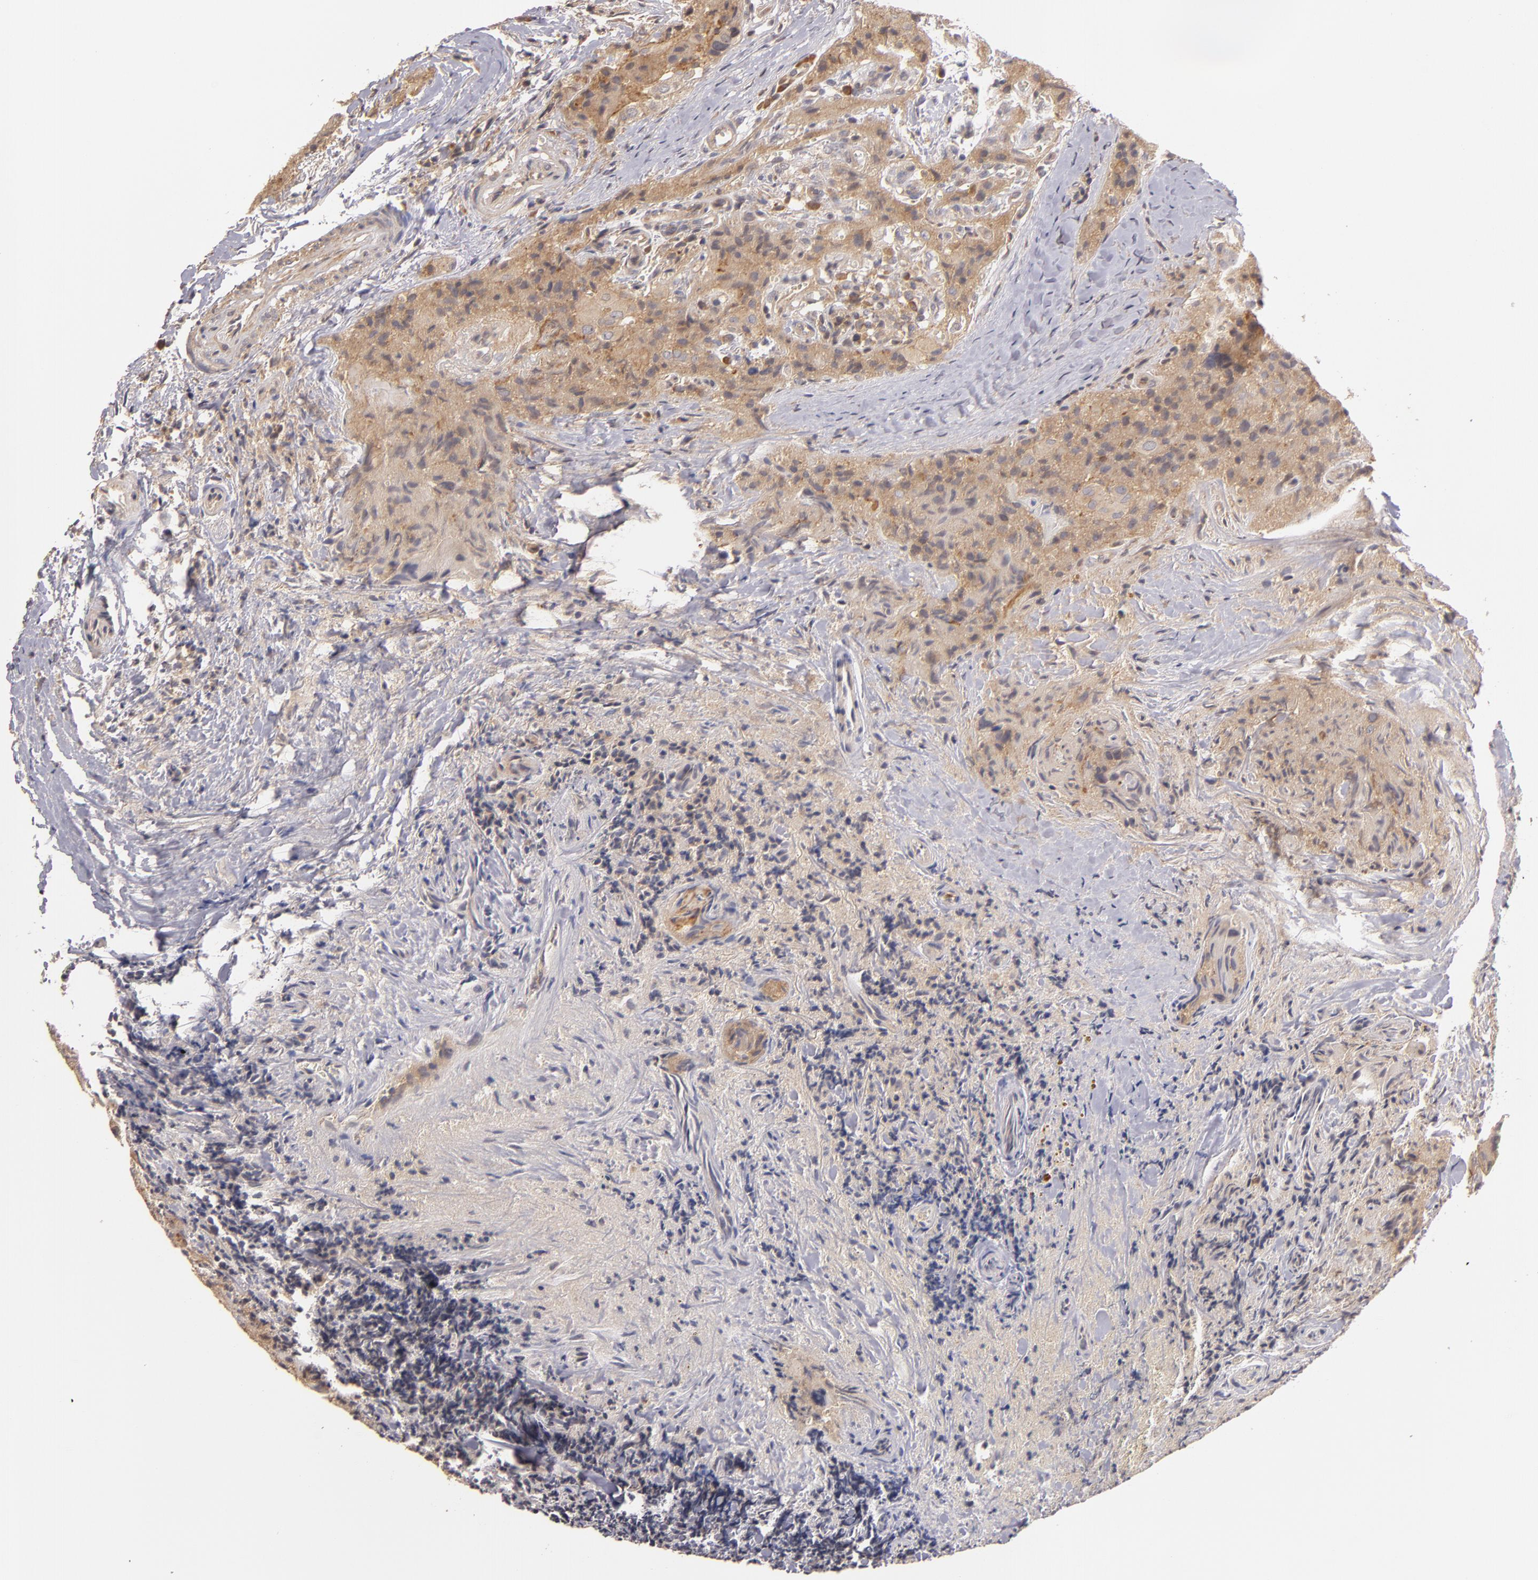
{"staining": {"intensity": "moderate", "quantity": ">75%", "location": "cytoplasmic/membranous"}, "tissue": "thyroid cancer", "cell_type": "Tumor cells", "image_type": "cancer", "snomed": [{"axis": "morphology", "description": "Papillary adenocarcinoma, NOS"}, {"axis": "topography", "description": "Thyroid gland"}], "caption": "This photomicrograph demonstrates thyroid papillary adenocarcinoma stained with IHC to label a protein in brown. The cytoplasmic/membranous of tumor cells show moderate positivity for the protein. Nuclei are counter-stained blue.", "gene": "UPF3B", "patient": {"sex": "female", "age": 71}}